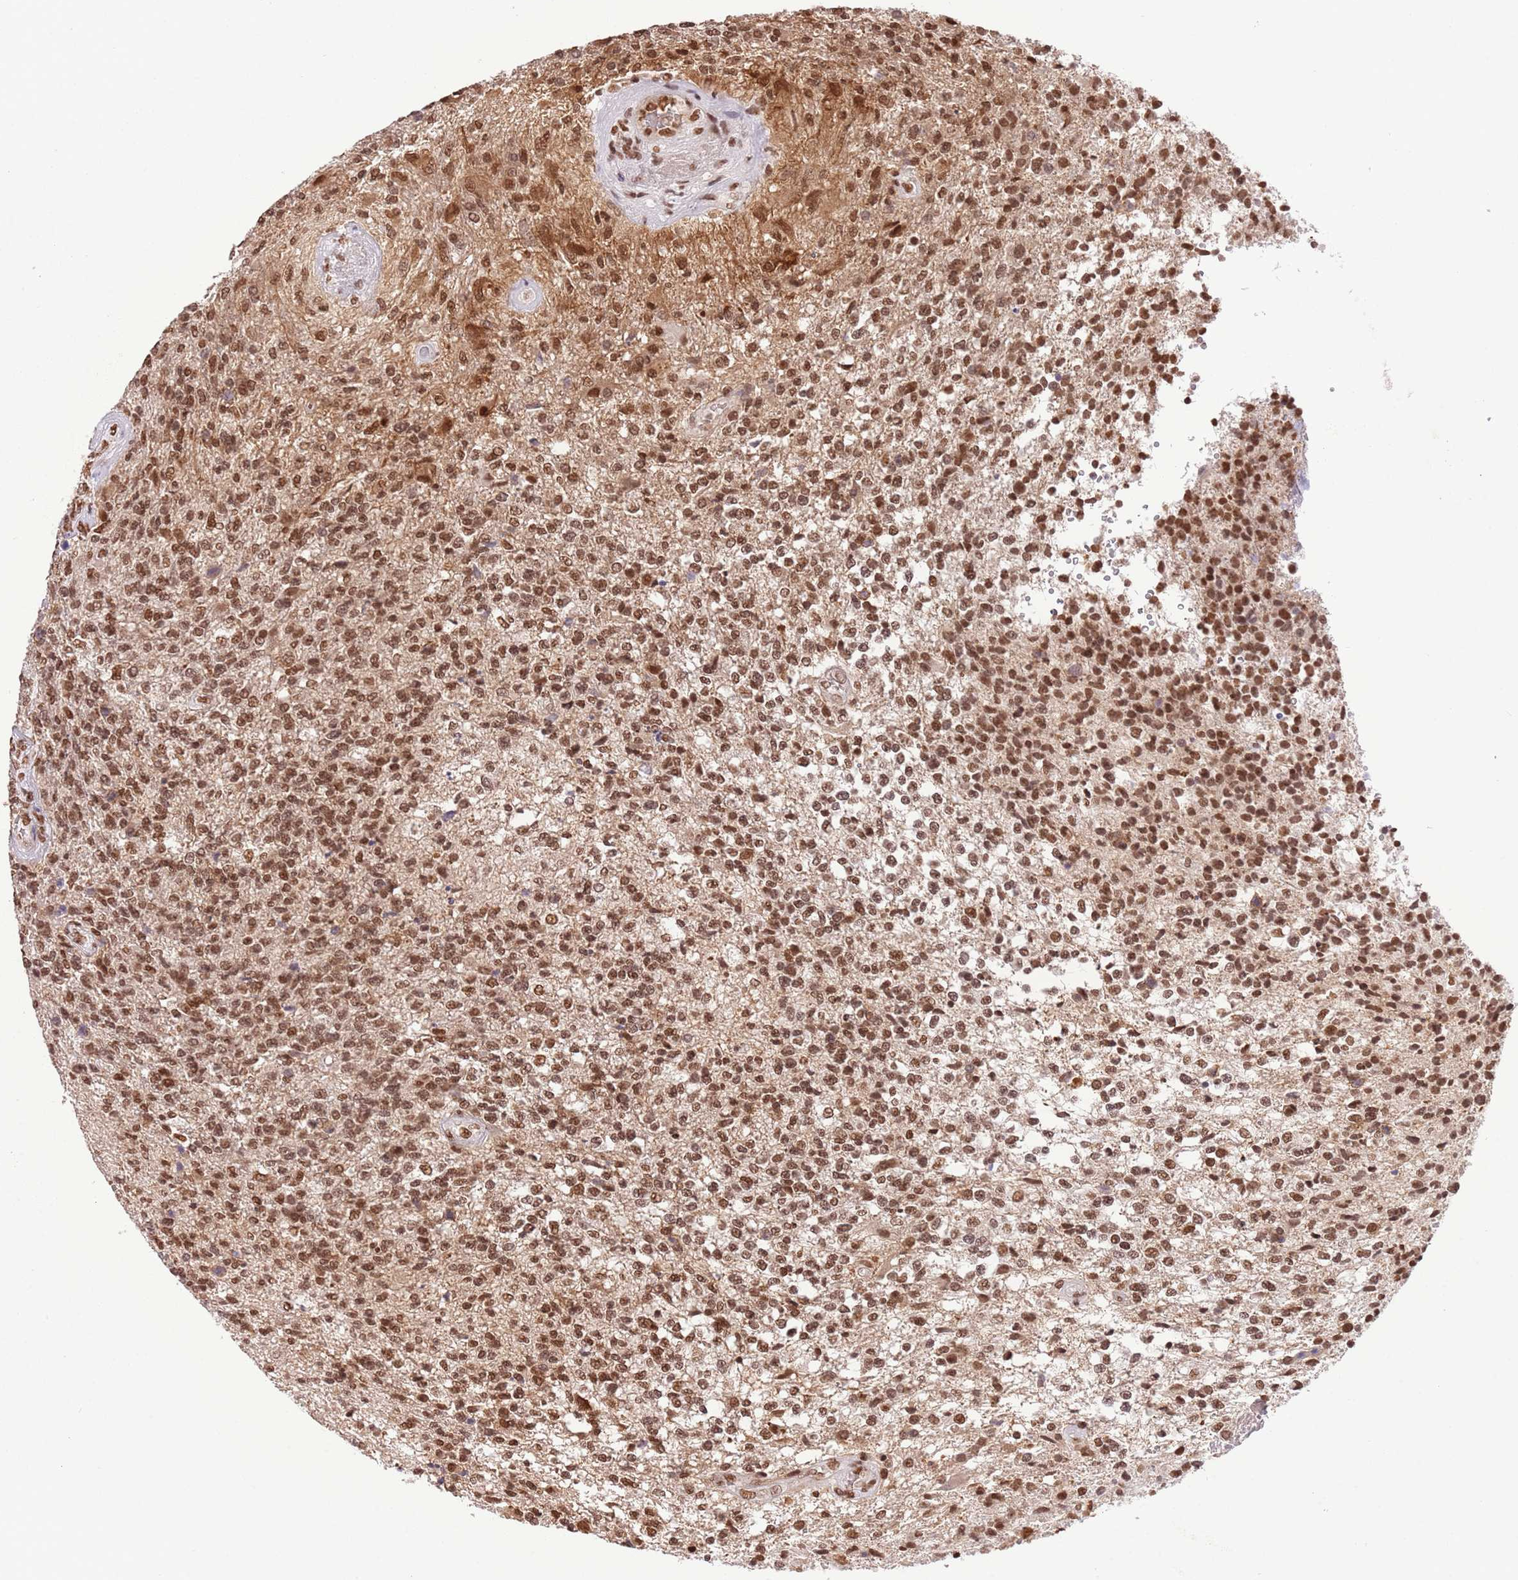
{"staining": {"intensity": "moderate", "quantity": ">75%", "location": "nuclear"}, "tissue": "glioma", "cell_type": "Tumor cells", "image_type": "cancer", "snomed": [{"axis": "morphology", "description": "Glioma, malignant, High grade"}, {"axis": "topography", "description": "Brain"}], "caption": "The histopathology image reveals a brown stain indicating the presence of a protein in the nuclear of tumor cells in malignant glioma (high-grade).", "gene": "TRIM32", "patient": {"sex": "male", "age": 56}}